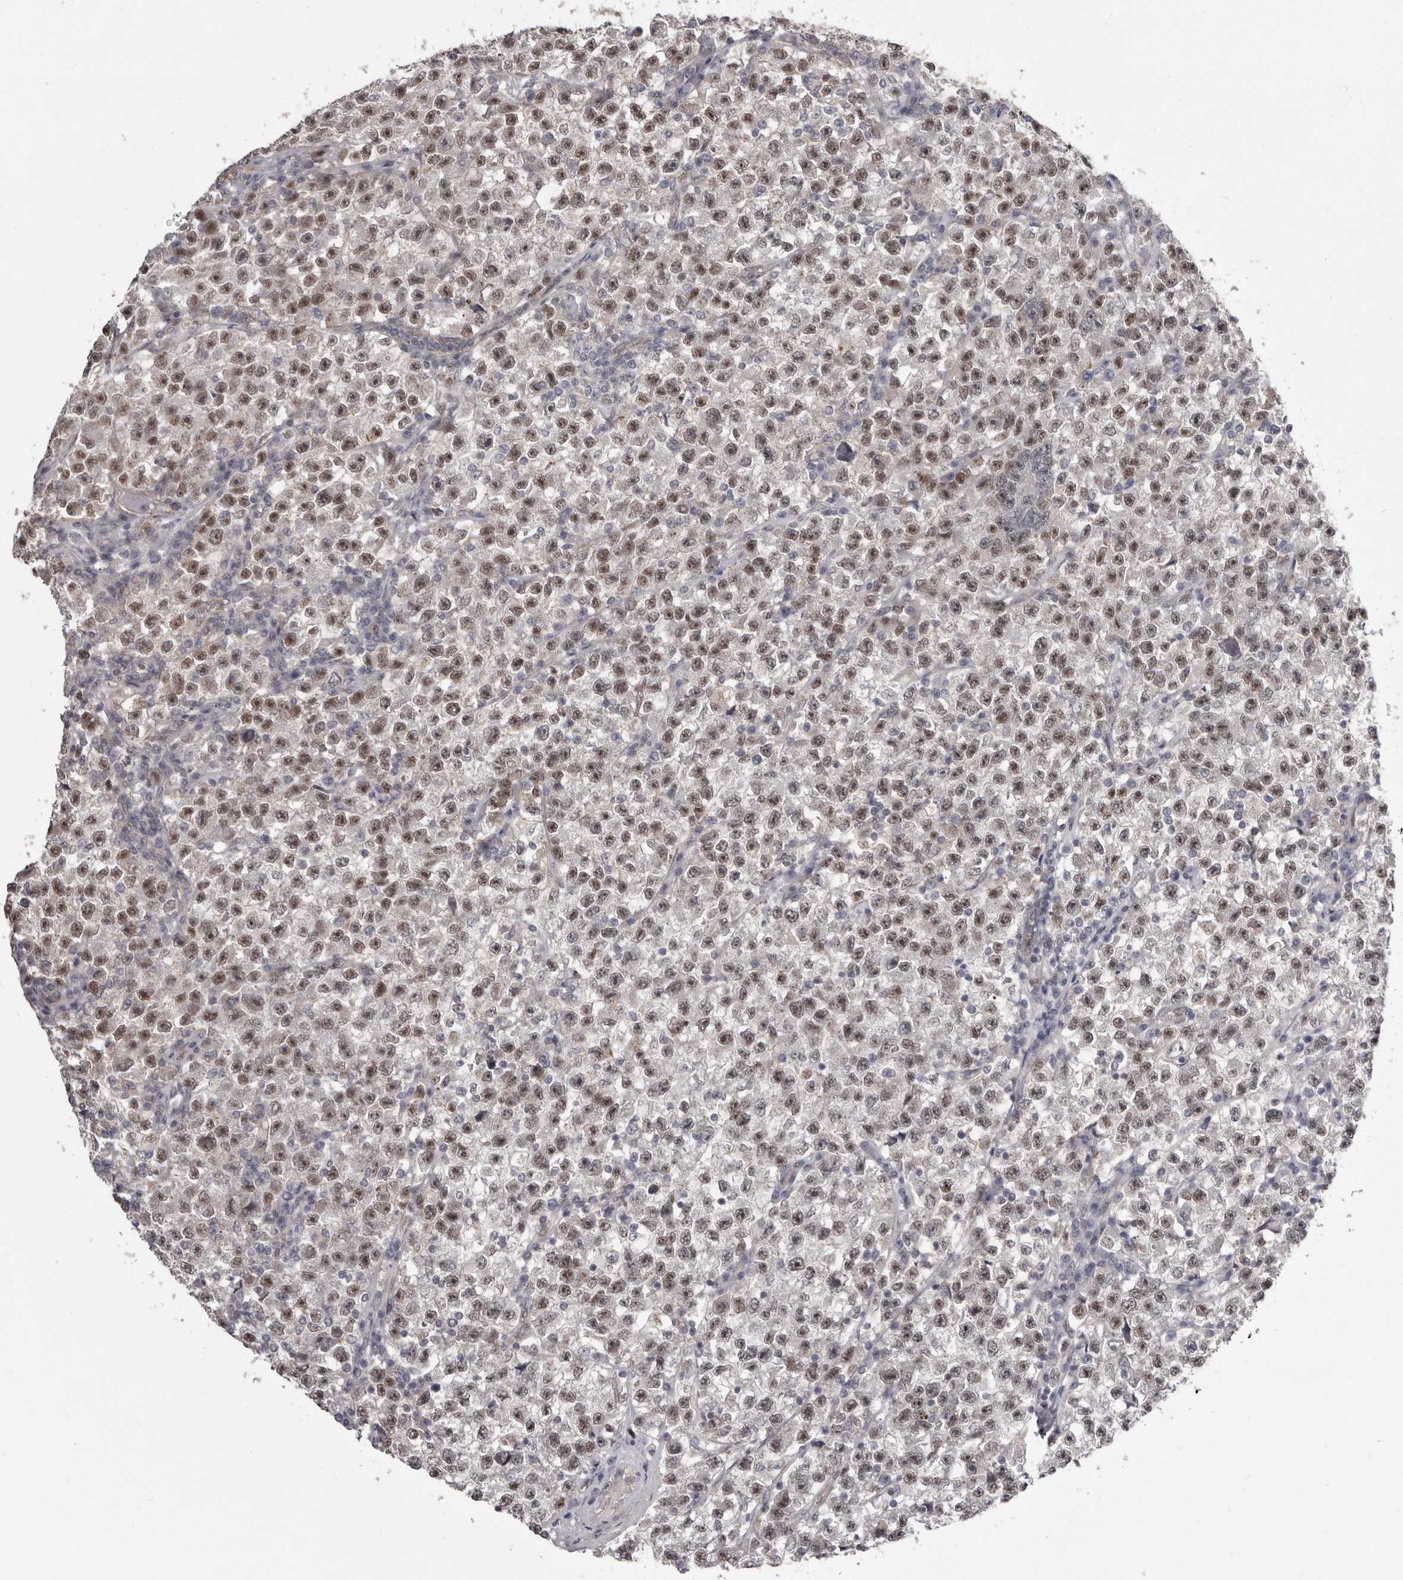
{"staining": {"intensity": "moderate", "quantity": ">75%", "location": "nuclear"}, "tissue": "testis cancer", "cell_type": "Tumor cells", "image_type": "cancer", "snomed": [{"axis": "morphology", "description": "Seminoma, NOS"}, {"axis": "topography", "description": "Testis"}], "caption": "Seminoma (testis) was stained to show a protein in brown. There is medium levels of moderate nuclear expression in approximately >75% of tumor cells. Using DAB (3,3'-diaminobenzidine) (brown) and hematoxylin (blue) stains, captured at high magnification using brightfield microscopy.", "gene": "RNF2", "patient": {"sex": "male", "age": 22}}